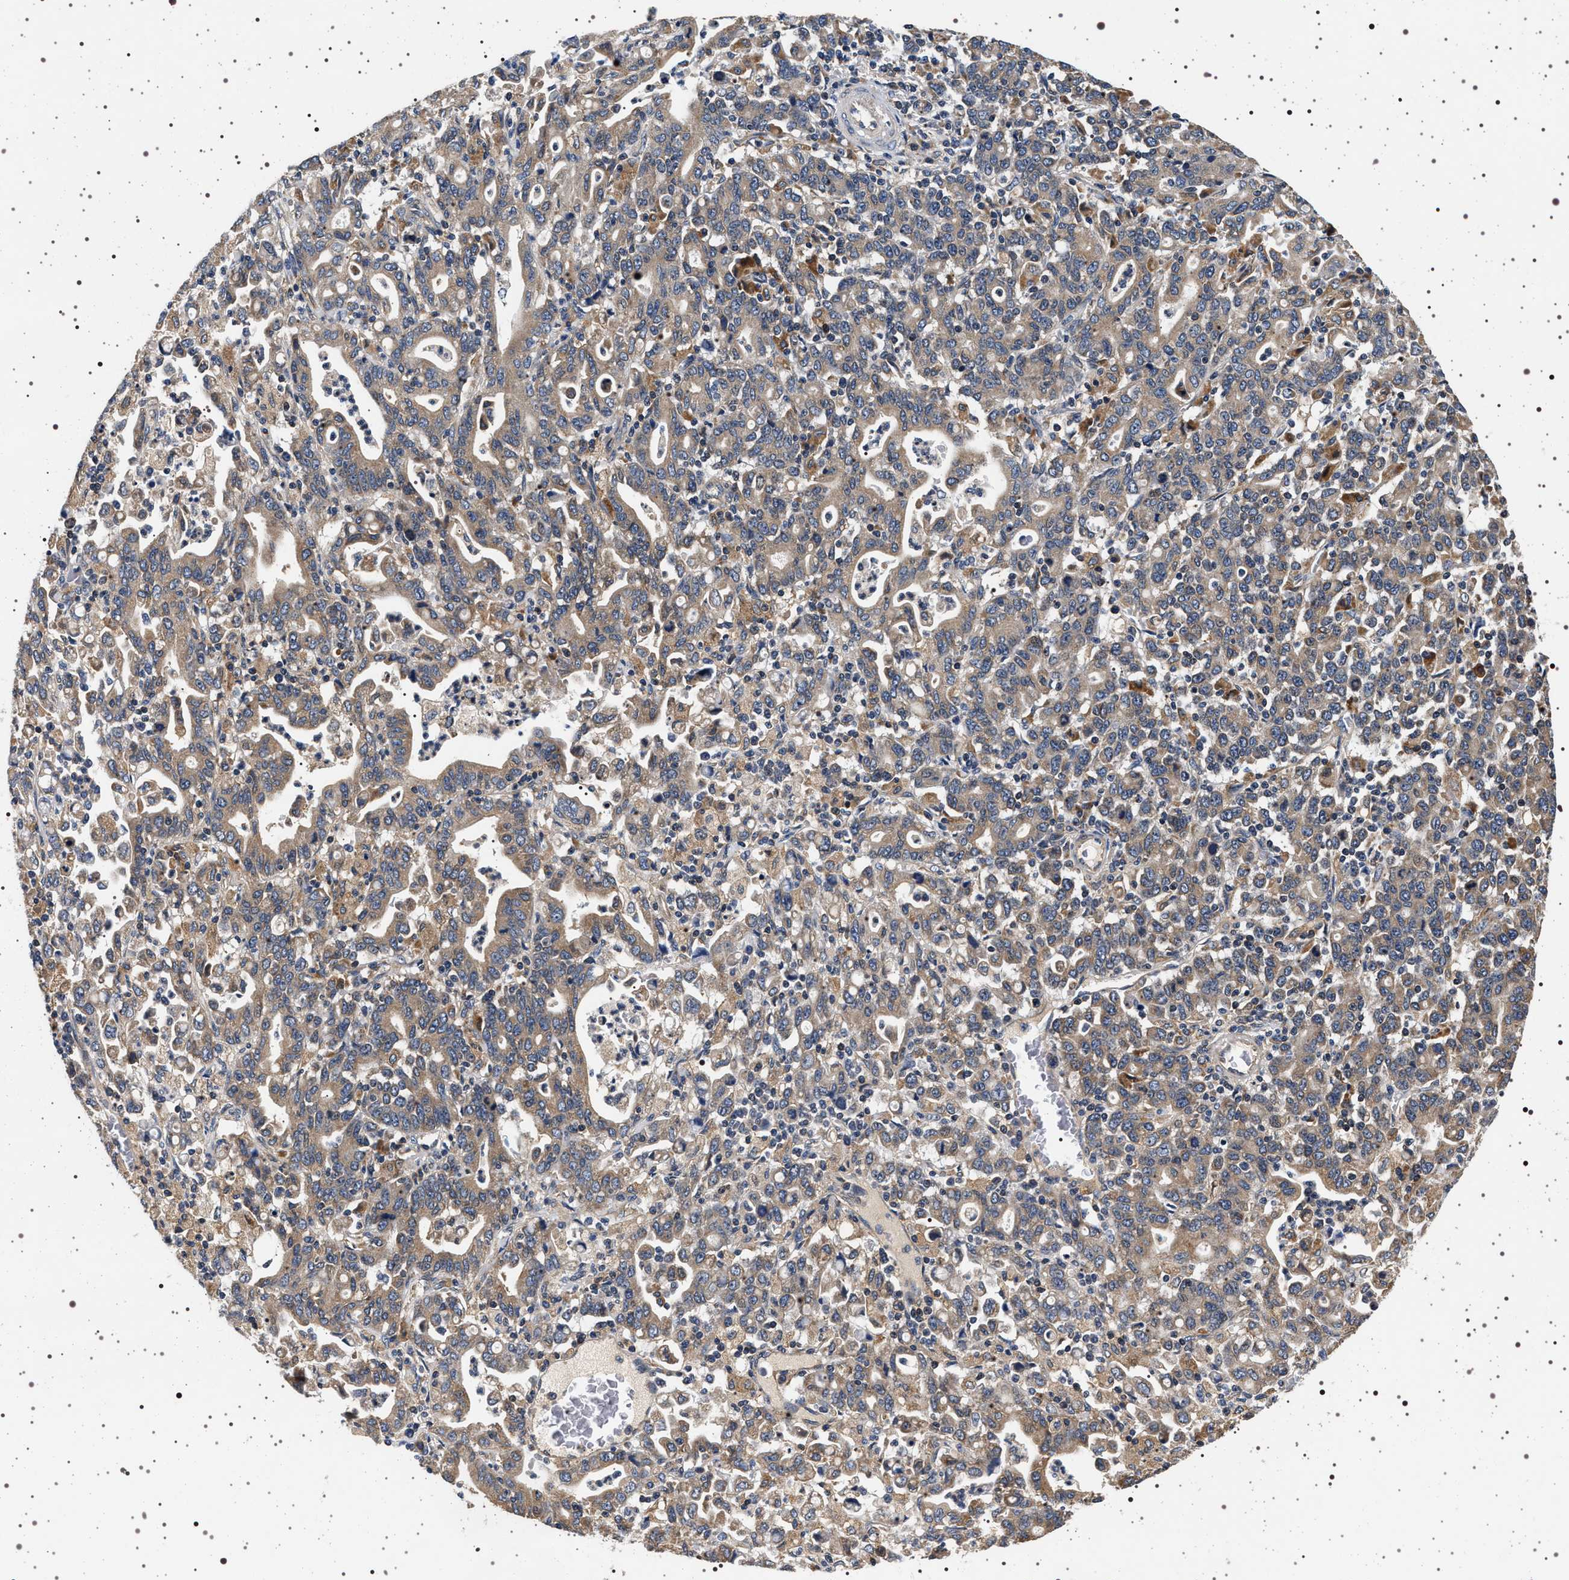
{"staining": {"intensity": "weak", "quantity": ">75%", "location": "cytoplasmic/membranous"}, "tissue": "stomach cancer", "cell_type": "Tumor cells", "image_type": "cancer", "snomed": [{"axis": "morphology", "description": "Adenocarcinoma, NOS"}, {"axis": "topography", "description": "Stomach, upper"}], "caption": "This micrograph exhibits stomach cancer stained with immunohistochemistry to label a protein in brown. The cytoplasmic/membranous of tumor cells show weak positivity for the protein. Nuclei are counter-stained blue.", "gene": "DCBLD2", "patient": {"sex": "male", "age": 69}}